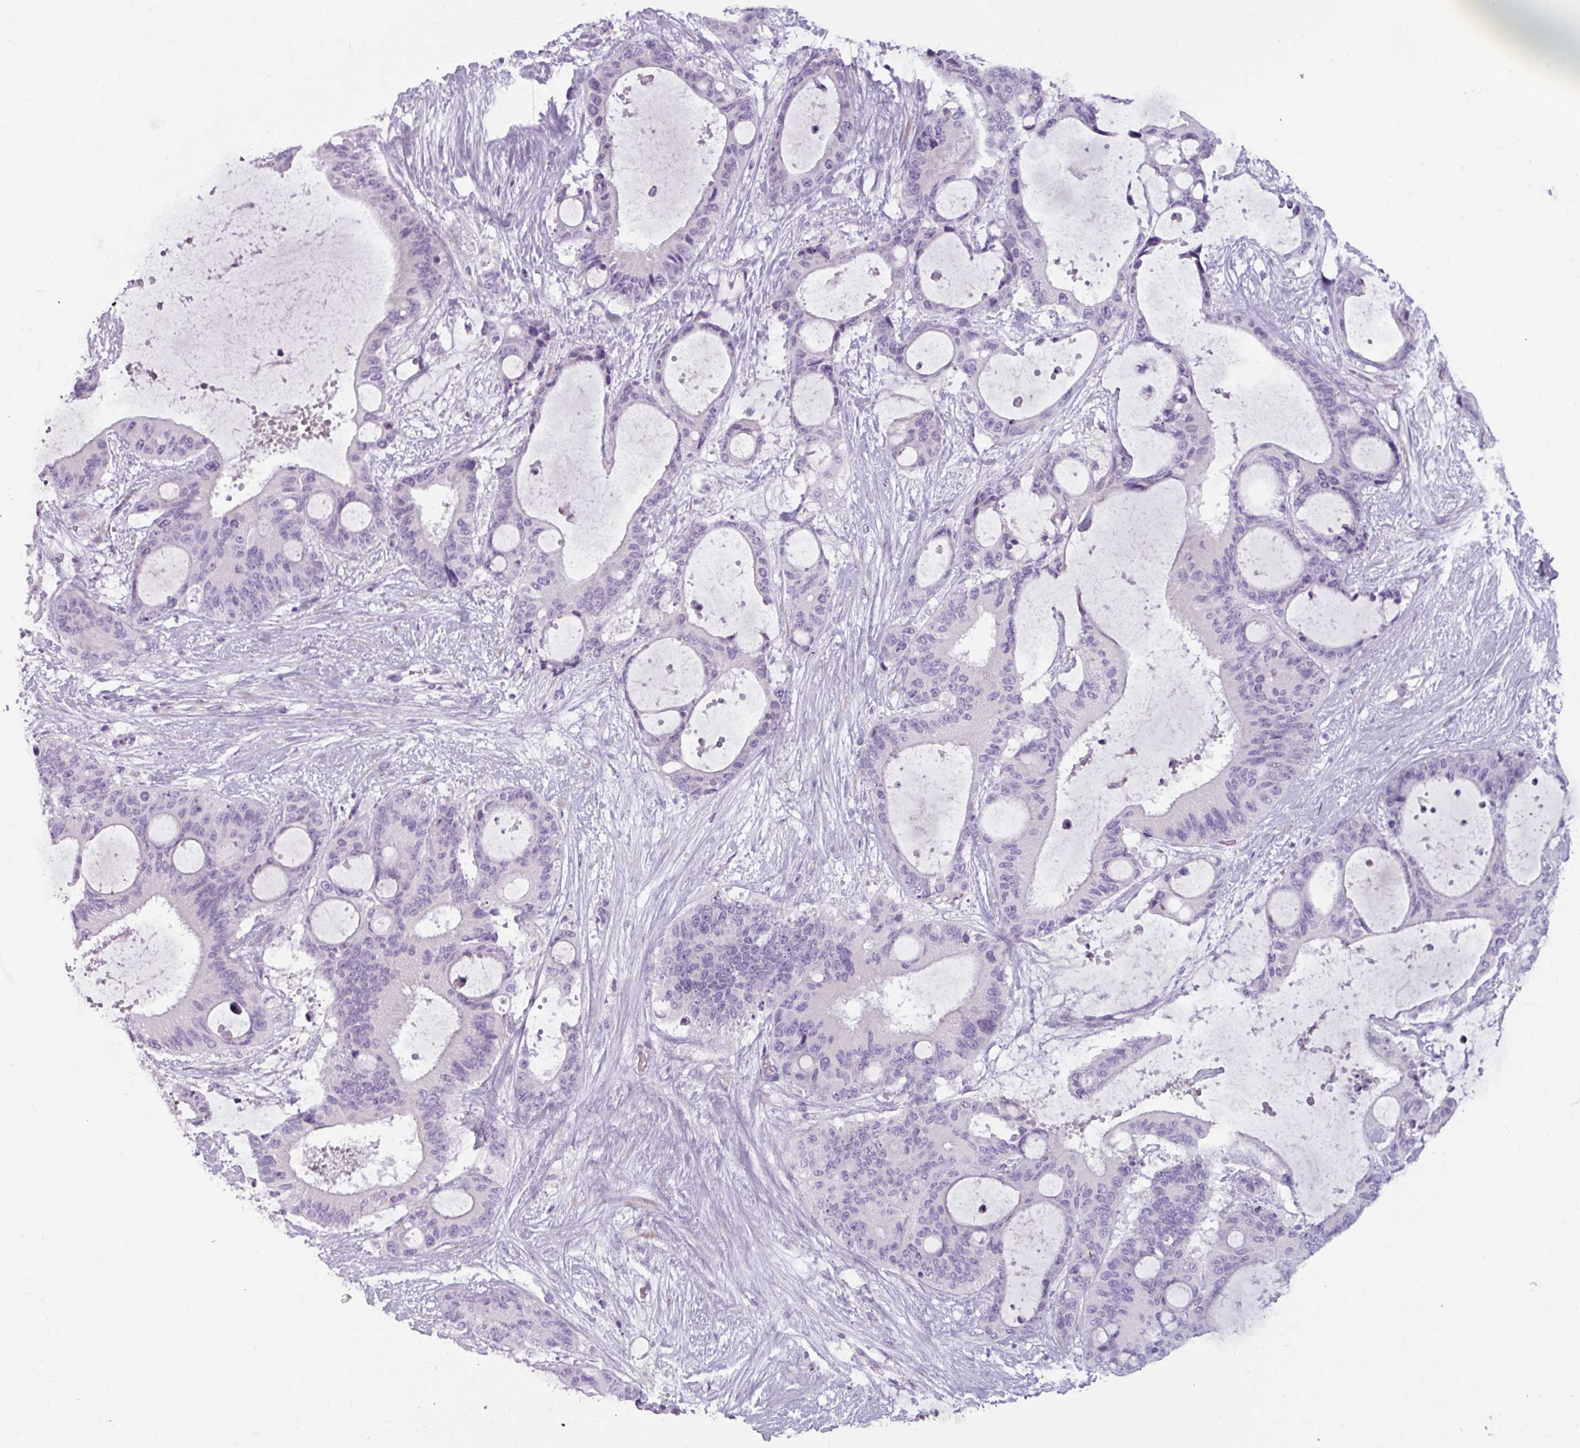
{"staining": {"intensity": "negative", "quantity": "none", "location": "none"}, "tissue": "liver cancer", "cell_type": "Tumor cells", "image_type": "cancer", "snomed": [{"axis": "morphology", "description": "Normal tissue, NOS"}, {"axis": "morphology", "description": "Cholangiocarcinoma"}, {"axis": "topography", "description": "Liver"}, {"axis": "topography", "description": "Peripheral nerve tissue"}], "caption": "The immunohistochemistry image has no significant expression in tumor cells of liver cholangiocarcinoma tissue. Brightfield microscopy of IHC stained with DAB (3,3'-diaminobenzidine) (brown) and hematoxylin (blue), captured at high magnification.", "gene": "SMIM11", "patient": {"sex": "female", "age": 73}}